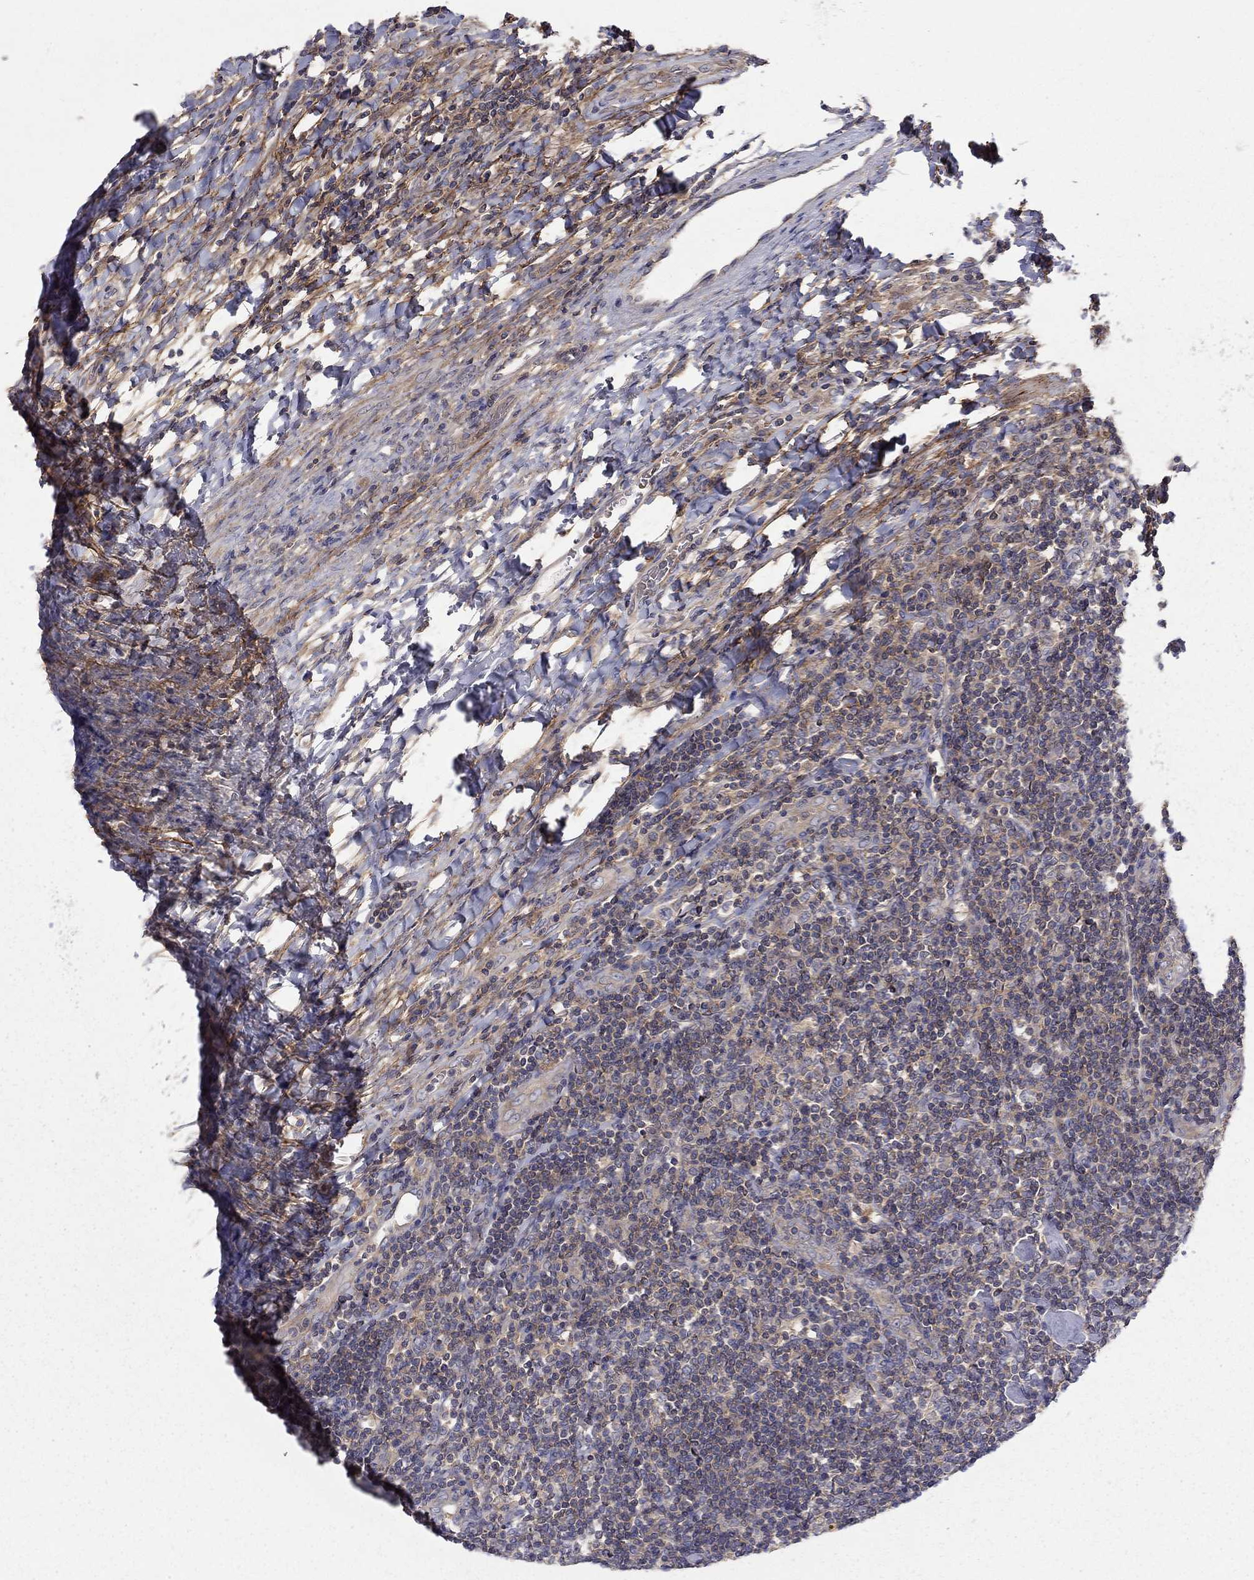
{"staining": {"intensity": "negative", "quantity": "none", "location": "none"}, "tissue": "lymphoma", "cell_type": "Tumor cells", "image_type": "cancer", "snomed": [{"axis": "morphology", "description": "Hodgkin's disease, NOS"}, {"axis": "topography", "description": "Lymph node"}], "caption": "This is a image of immunohistochemistry (IHC) staining of lymphoma, which shows no expression in tumor cells. The staining was performed using DAB to visualize the protein expression in brown, while the nuclei were stained in blue with hematoxylin (Magnification: 20x).", "gene": "RNF123", "patient": {"sex": "male", "age": 40}}